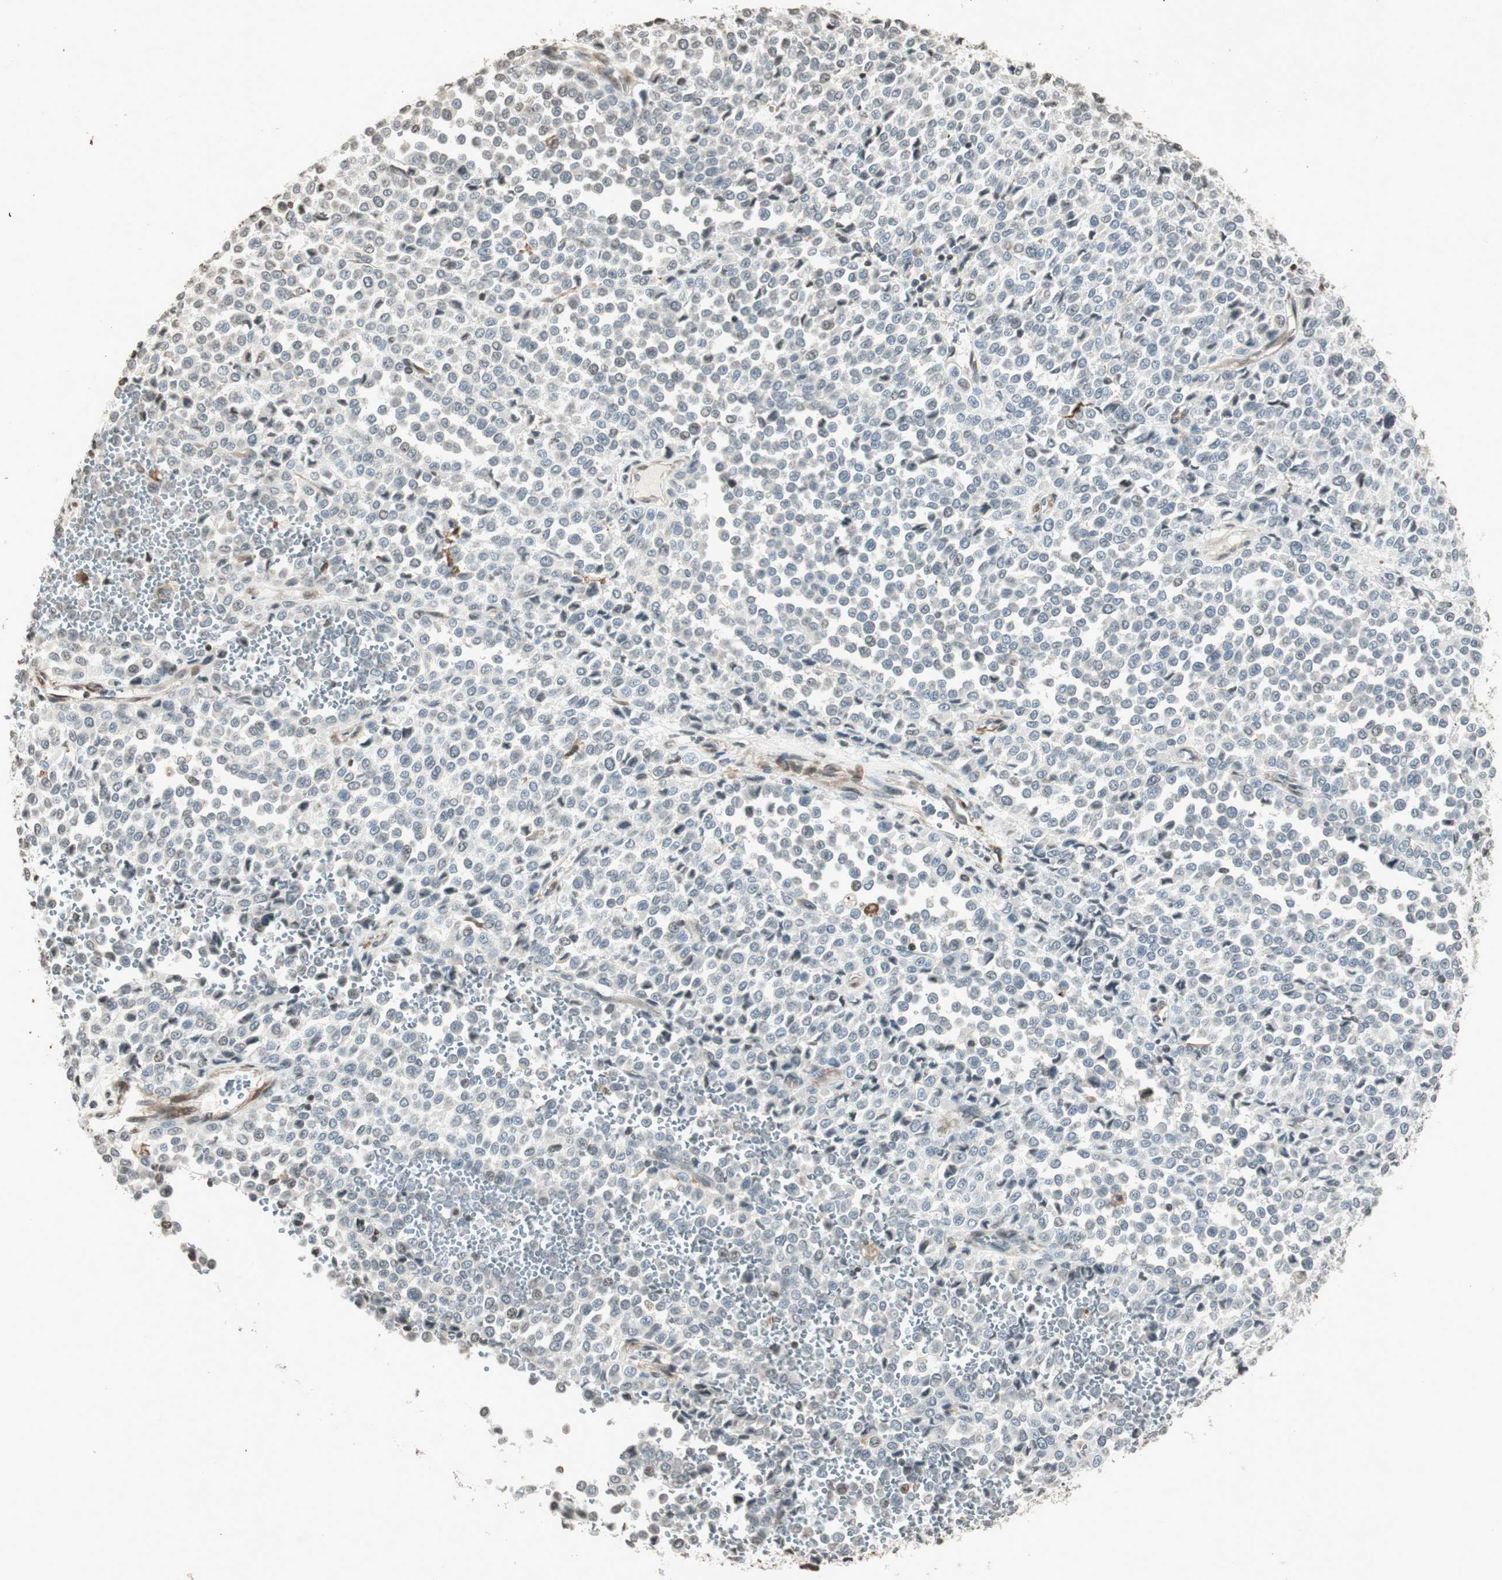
{"staining": {"intensity": "negative", "quantity": "none", "location": "none"}, "tissue": "melanoma", "cell_type": "Tumor cells", "image_type": "cancer", "snomed": [{"axis": "morphology", "description": "Malignant melanoma, Metastatic site"}, {"axis": "topography", "description": "Pancreas"}], "caption": "Immunohistochemistry image of neoplastic tissue: malignant melanoma (metastatic site) stained with DAB demonstrates no significant protein expression in tumor cells.", "gene": "PRKG1", "patient": {"sex": "female", "age": 30}}